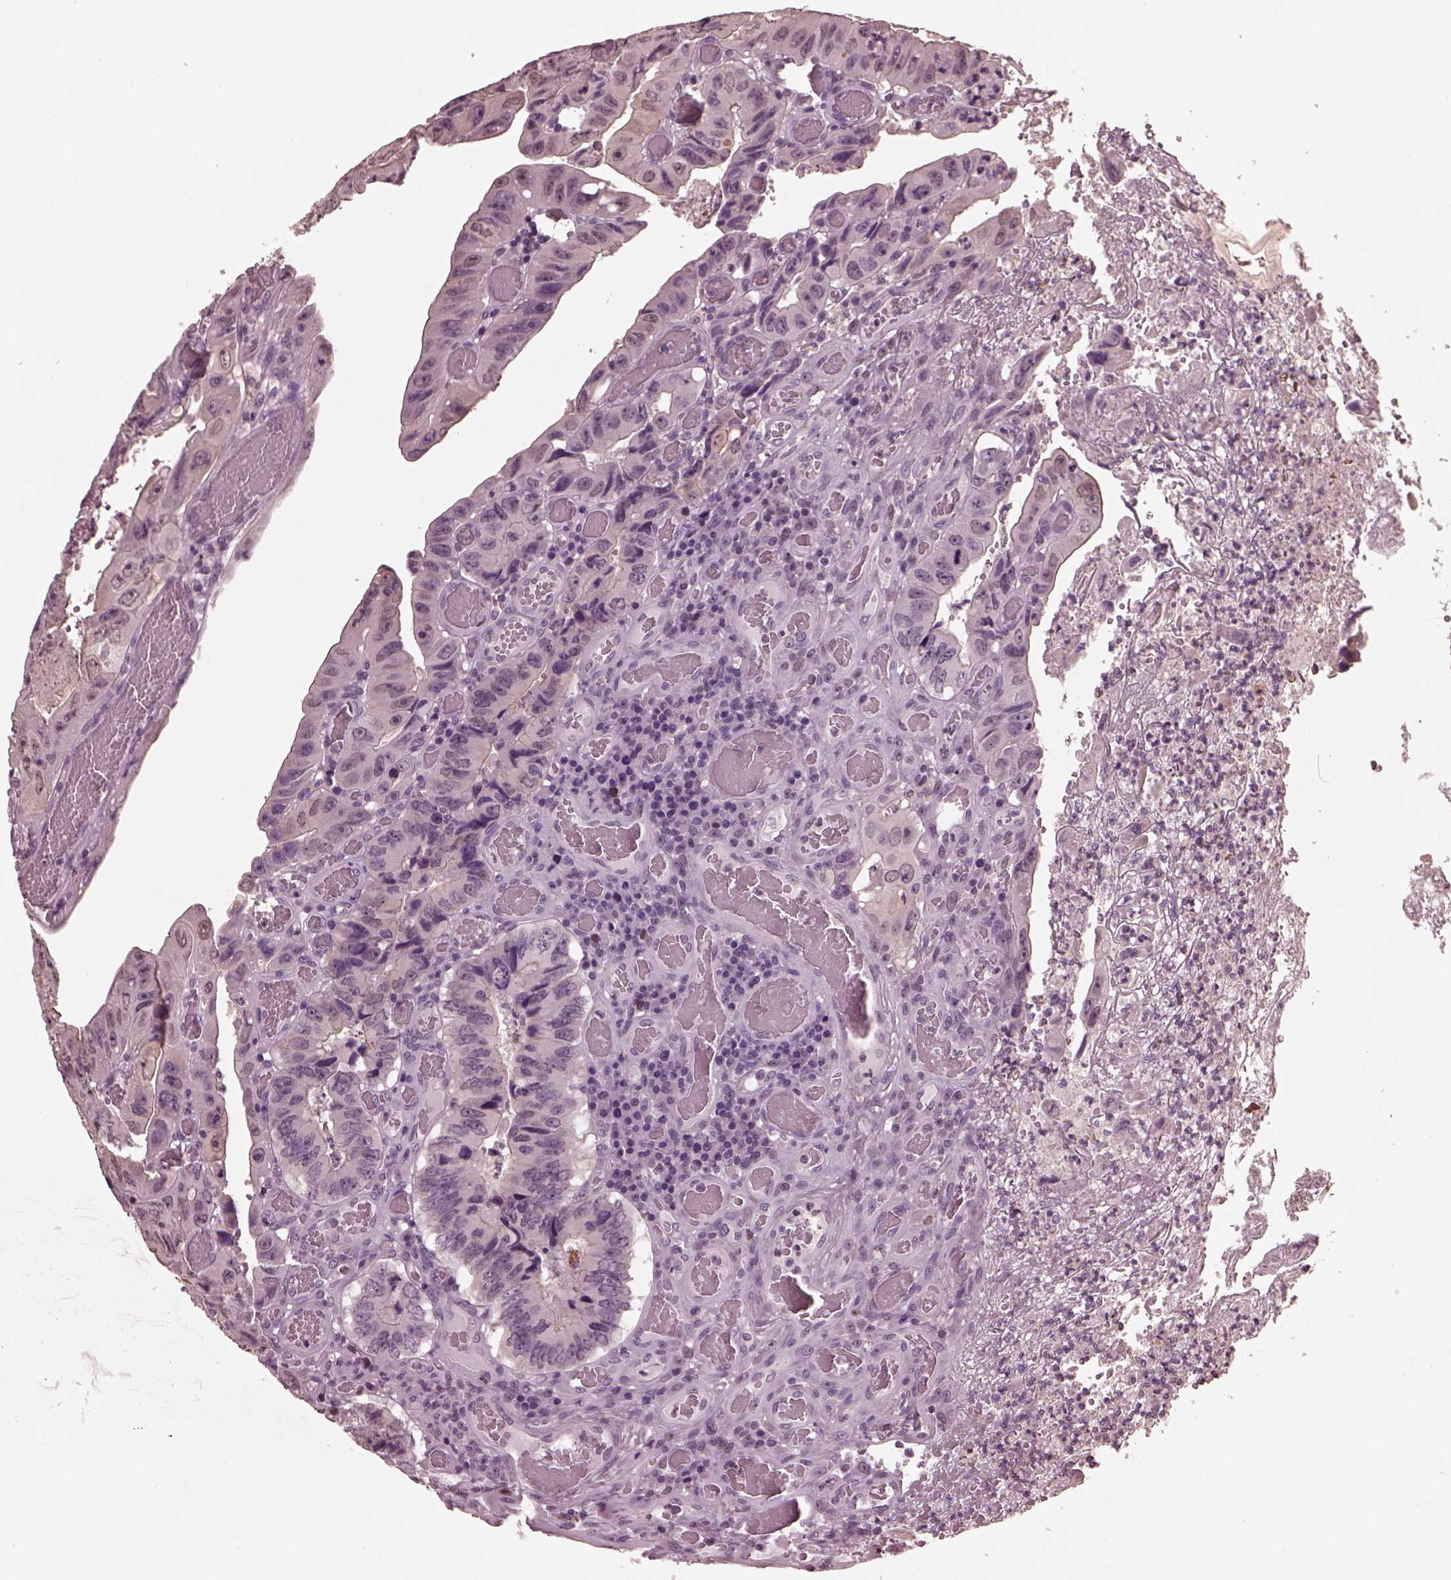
{"staining": {"intensity": "negative", "quantity": "none", "location": "none"}, "tissue": "colorectal cancer", "cell_type": "Tumor cells", "image_type": "cancer", "snomed": [{"axis": "morphology", "description": "Adenocarcinoma, NOS"}, {"axis": "topography", "description": "Colon"}], "caption": "DAB immunohistochemical staining of colorectal adenocarcinoma displays no significant expression in tumor cells.", "gene": "TSKS", "patient": {"sex": "female", "age": 84}}